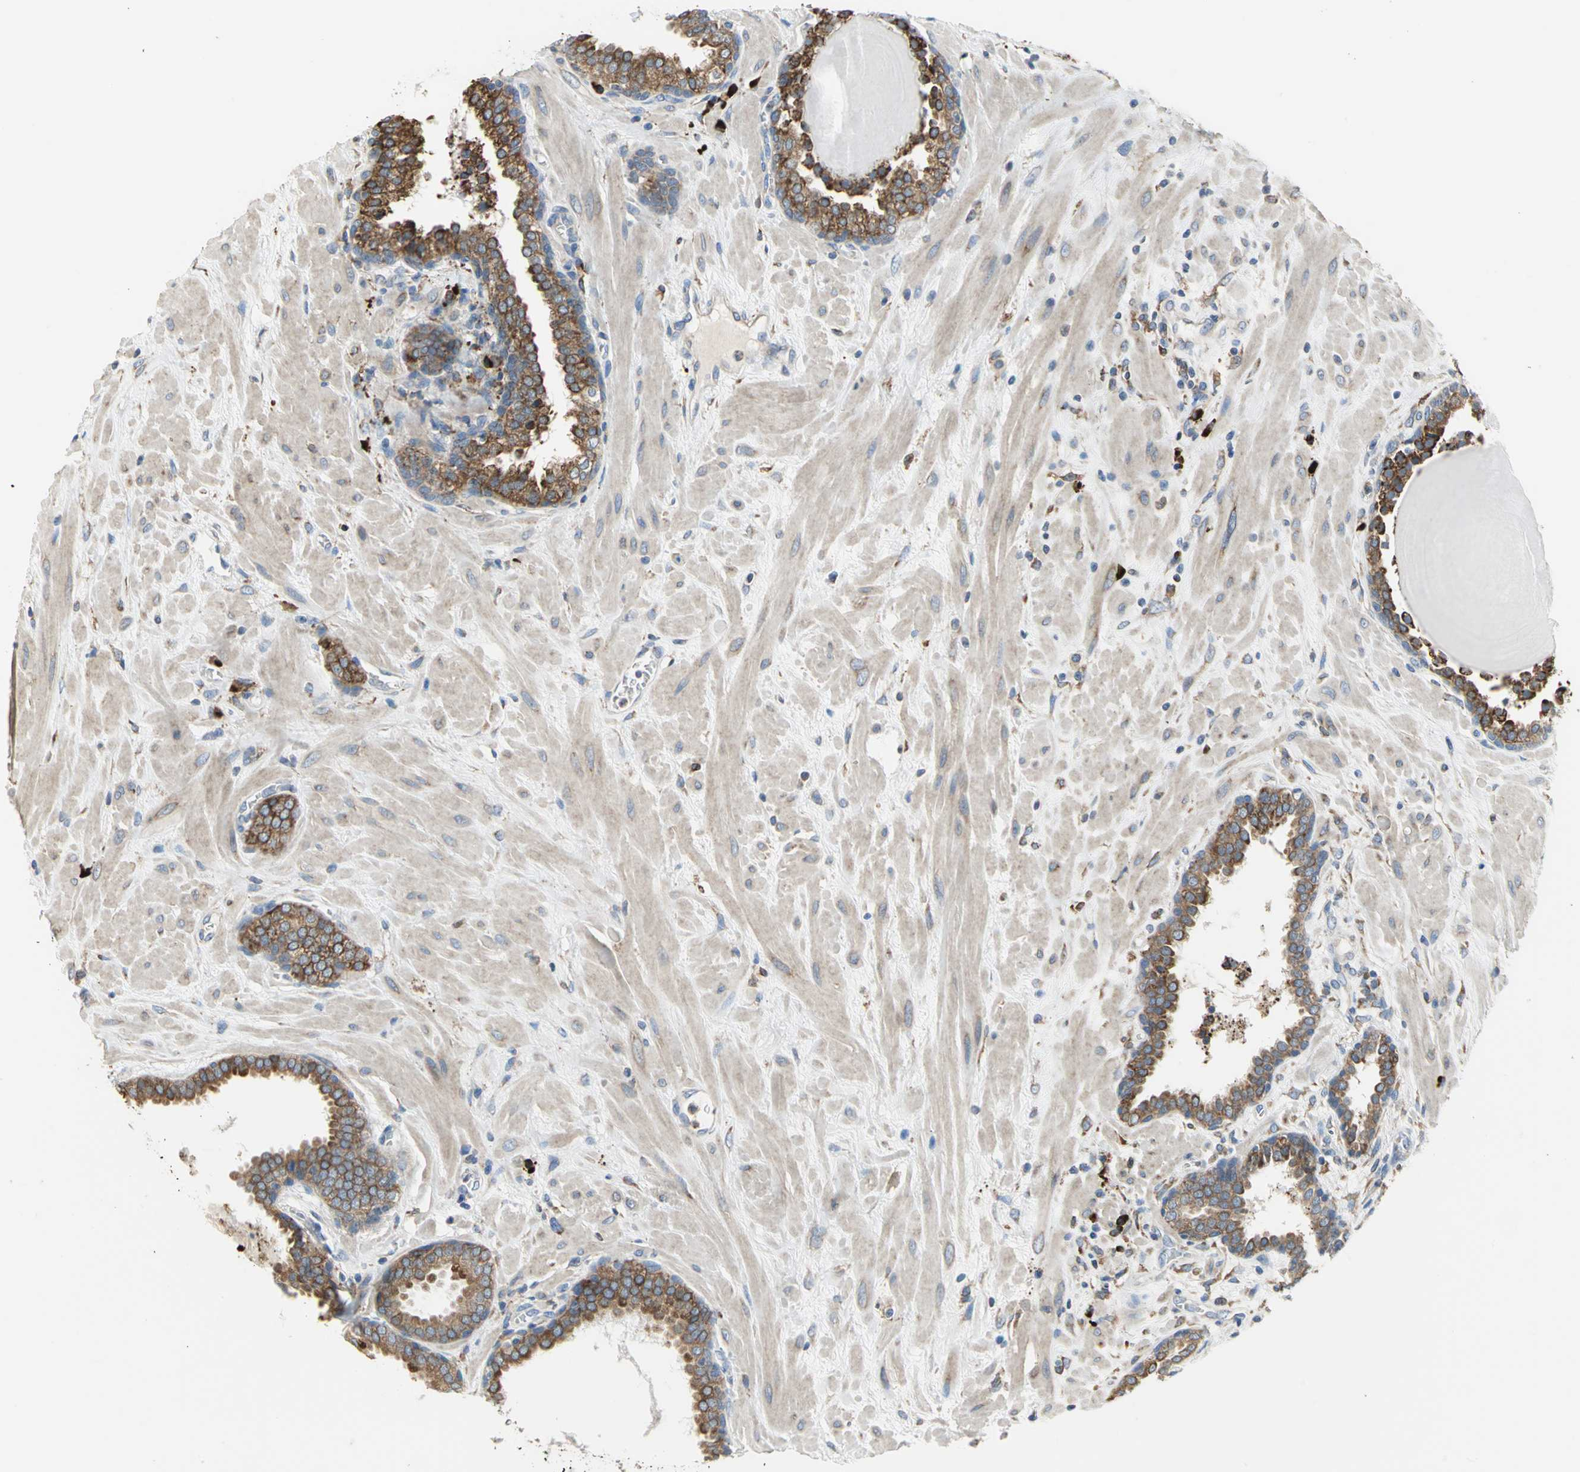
{"staining": {"intensity": "moderate", "quantity": ">75%", "location": "cytoplasmic/membranous"}, "tissue": "prostate", "cell_type": "Glandular cells", "image_type": "normal", "snomed": [{"axis": "morphology", "description": "Normal tissue, NOS"}, {"axis": "topography", "description": "Prostate"}], "caption": "High-power microscopy captured an IHC histopathology image of unremarkable prostate, revealing moderate cytoplasmic/membranous expression in about >75% of glandular cells. The protein is shown in brown color, while the nuclei are stained blue.", "gene": "SDF2L1", "patient": {"sex": "male", "age": 51}}